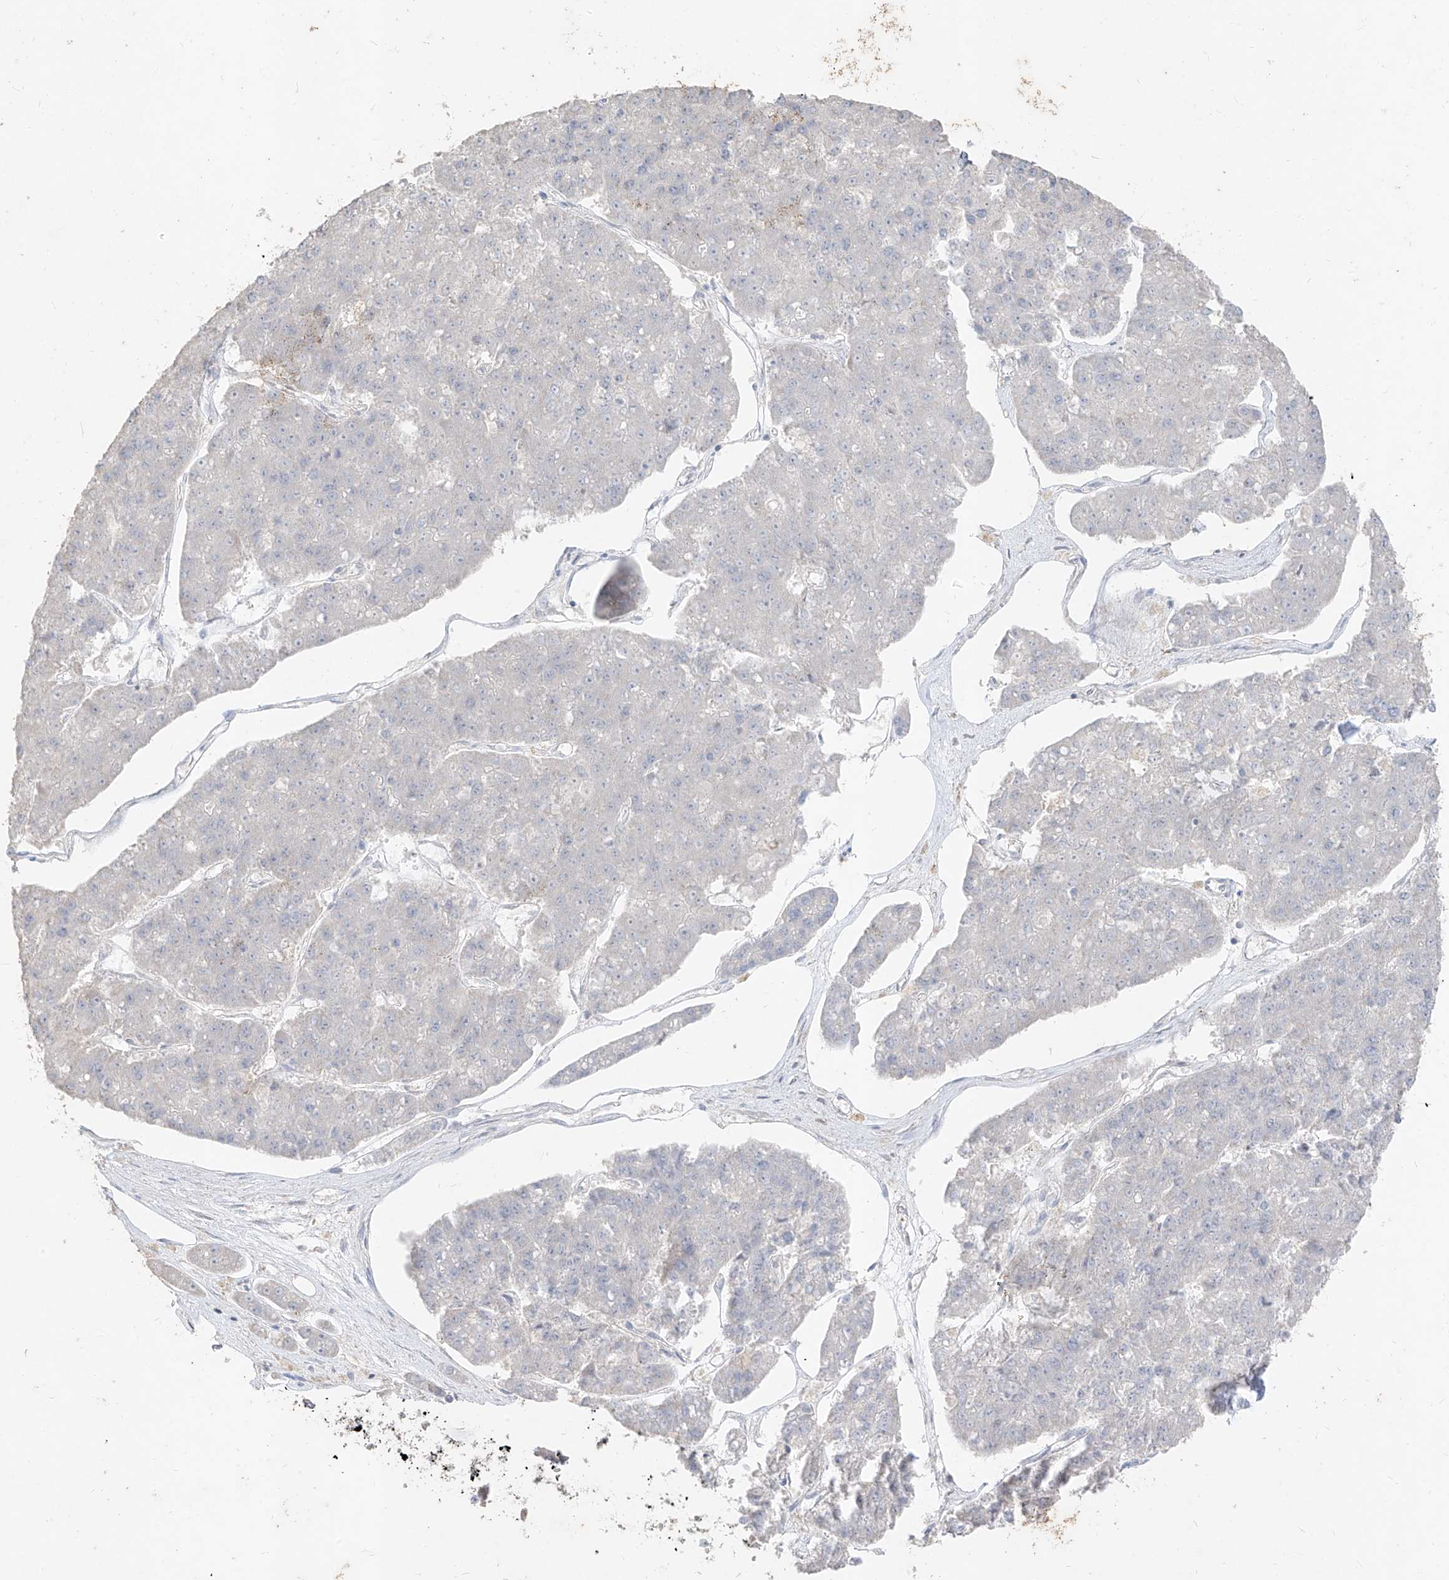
{"staining": {"intensity": "negative", "quantity": "none", "location": "none"}, "tissue": "pancreatic cancer", "cell_type": "Tumor cells", "image_type": "cancer", "snomed": [{"axis": "morphology", "description": "Adenocarcinoma, NOS"}, {"axis": "topography", "description": "Pancreas"}], "caption": "Protein analysis of pancreatic cancer (adenocarcinoma) demonstrates no significant positivity in tumor cells. (DAB (3,3'-diaminobenzidine) IHC with hematoxylin counter stain).", "gene": "ZZEF1", "patient": {"sex": "male", "age": 50}}